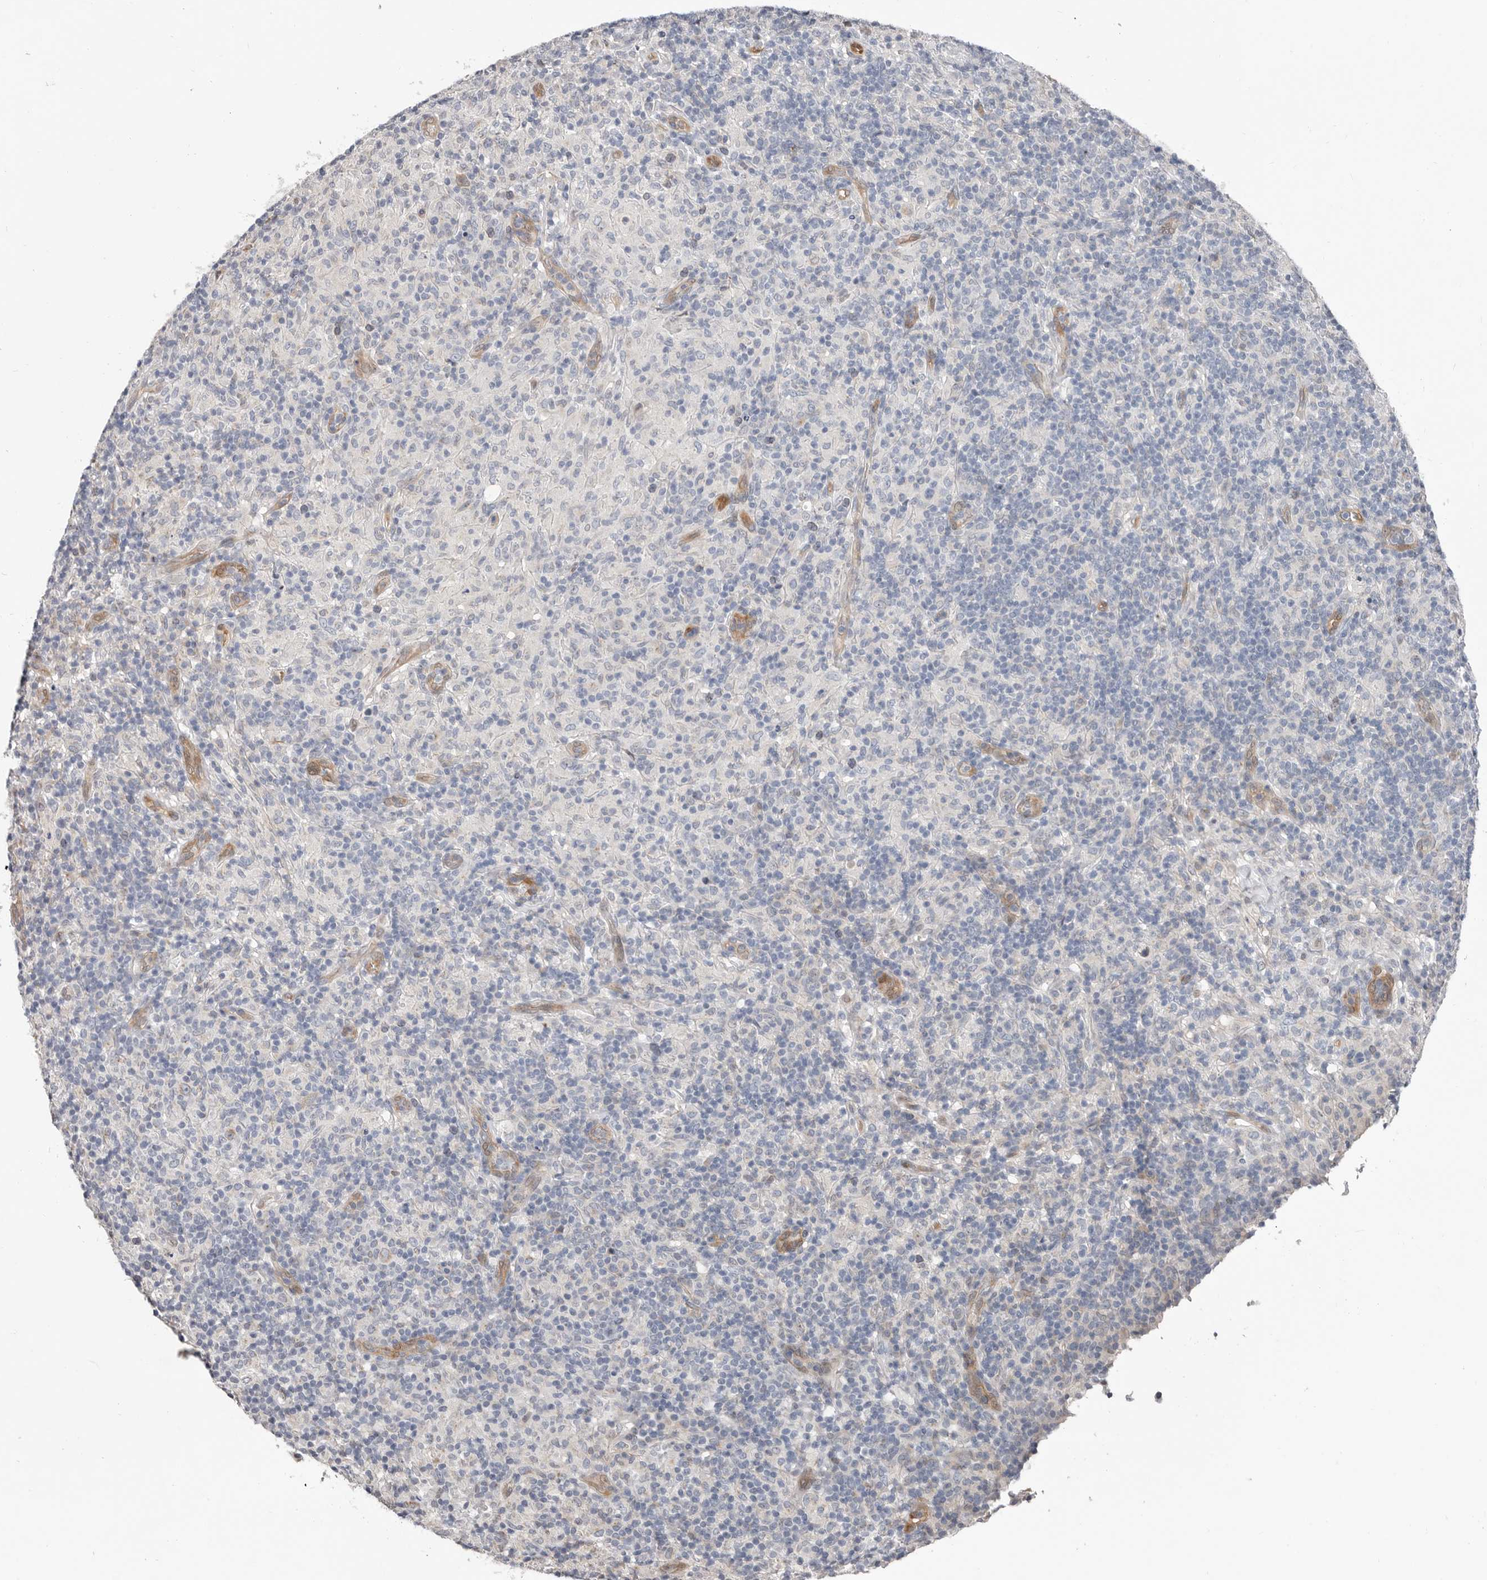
{"staining": {"intensity": "negative", "quantity": "none", "location": "none"}, "tissue": "lymphoma", "cell_type": "Tumor cells", "image_type": "cancer", "snomed": [{"axis": "morphology", "description": "Hodgkin's disease, NOS"}, {"axis": "topography", "description": "Lymph node"}], "caption": "High magnification brightfield microscopy of lymphoma stained with DAB (3,3'-diaminobenzidine) (brown) and counterstained with hematoxylin (blue): tumor cells show no significant staining.", "gene": "ASRGL1", "patient": {"sex": "male", "age": 70}}